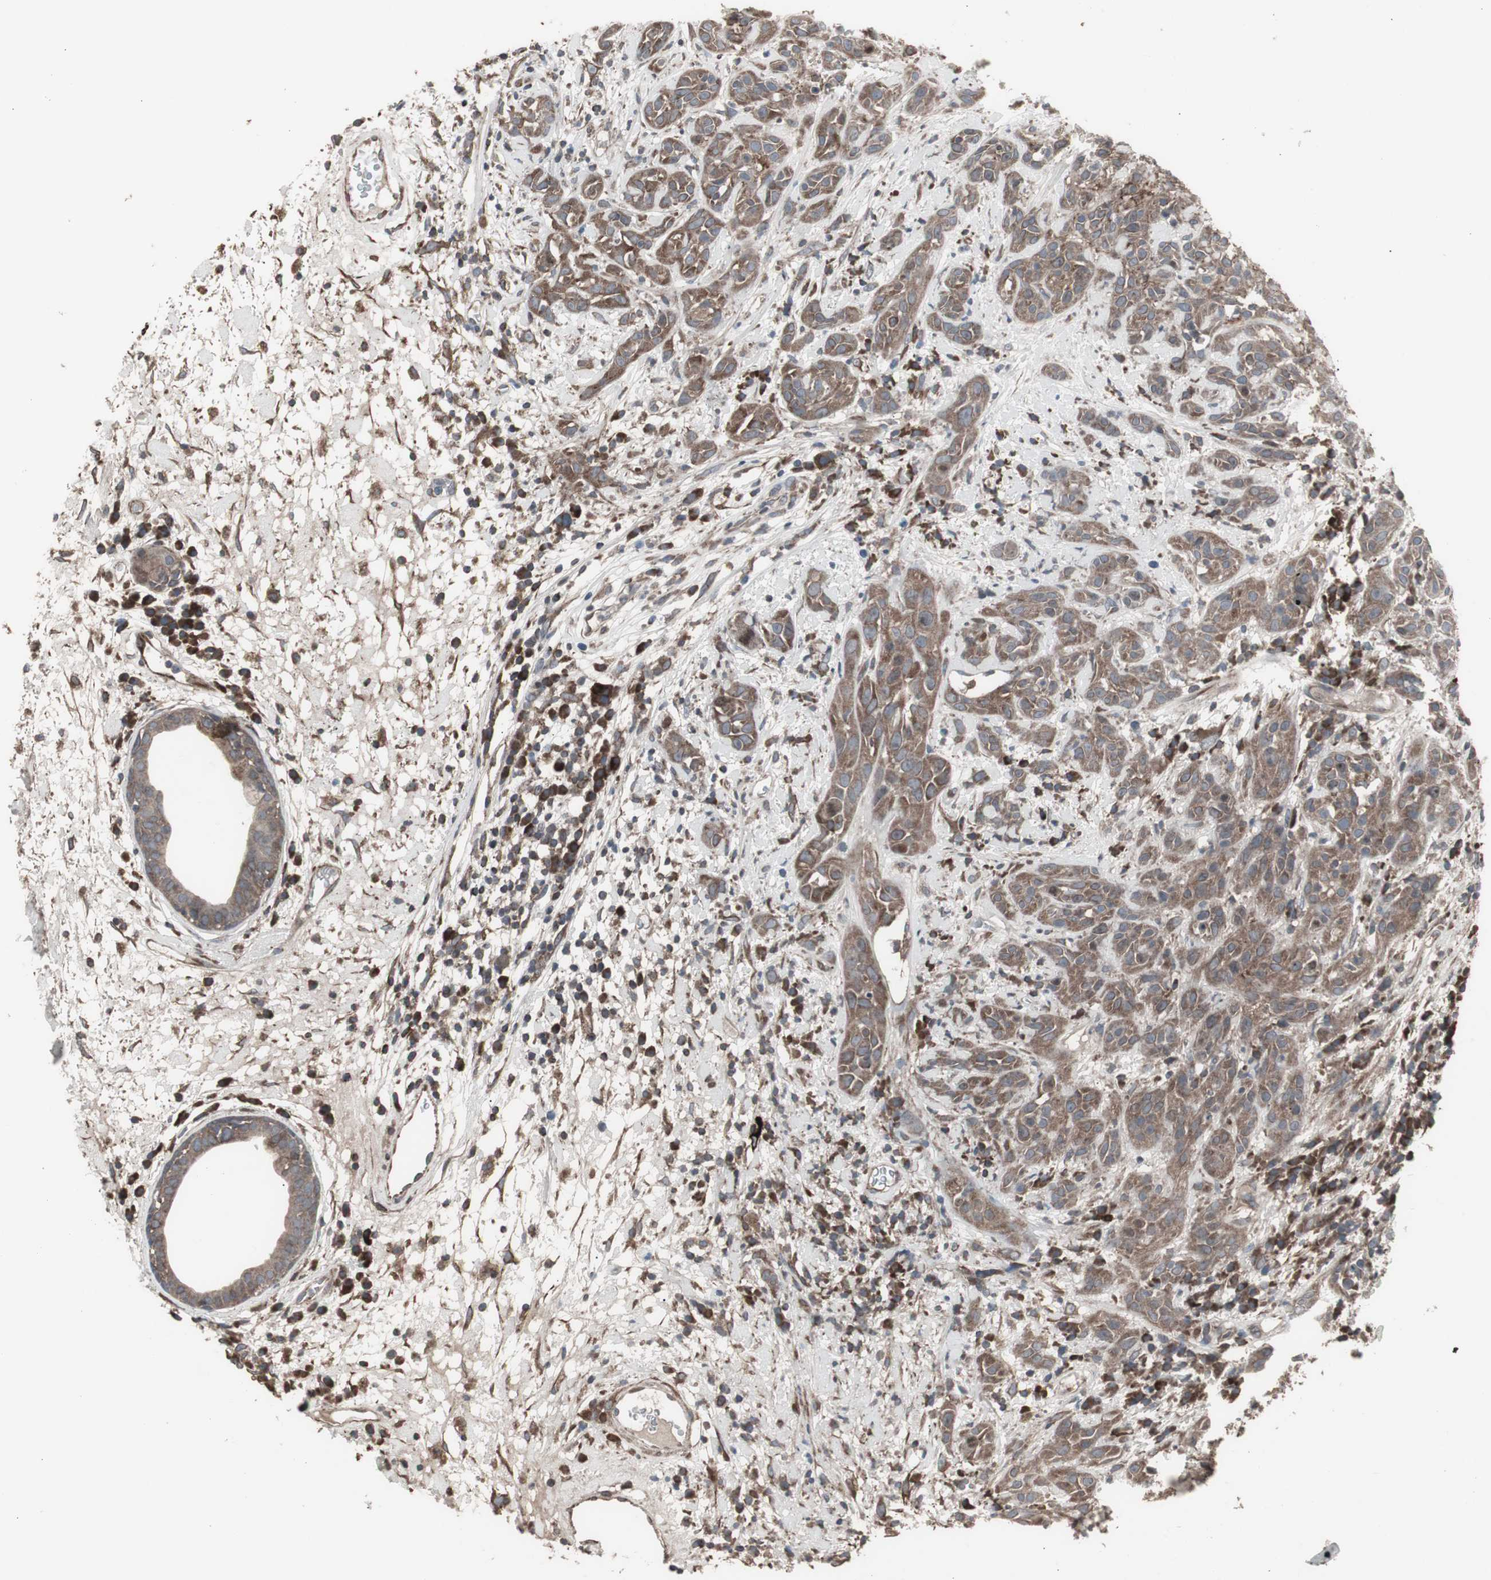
{"staining": {"intensity": "moderate", "quantity": ">75%", "location": "cytoplasmic/membranous"}, "tissue": "head and neck cancer", "cell_type": "Tumor cells", "image_type": "cancer", "snomed": [{"axis": "morphology", "description": "Squamous cell carcinoma, NOS"}, {"axis": "topography", "description": "Head-Neck"}], "caption": "Human head and neck cancer (squamous cell carcinoma) stained for a protein (brown) shows moderate cytoplasmic/membranous positive staining in approximately >75% of tumor cells.", "gene": "SSTR2", "patient": {"sex": "male", "age": 62}}